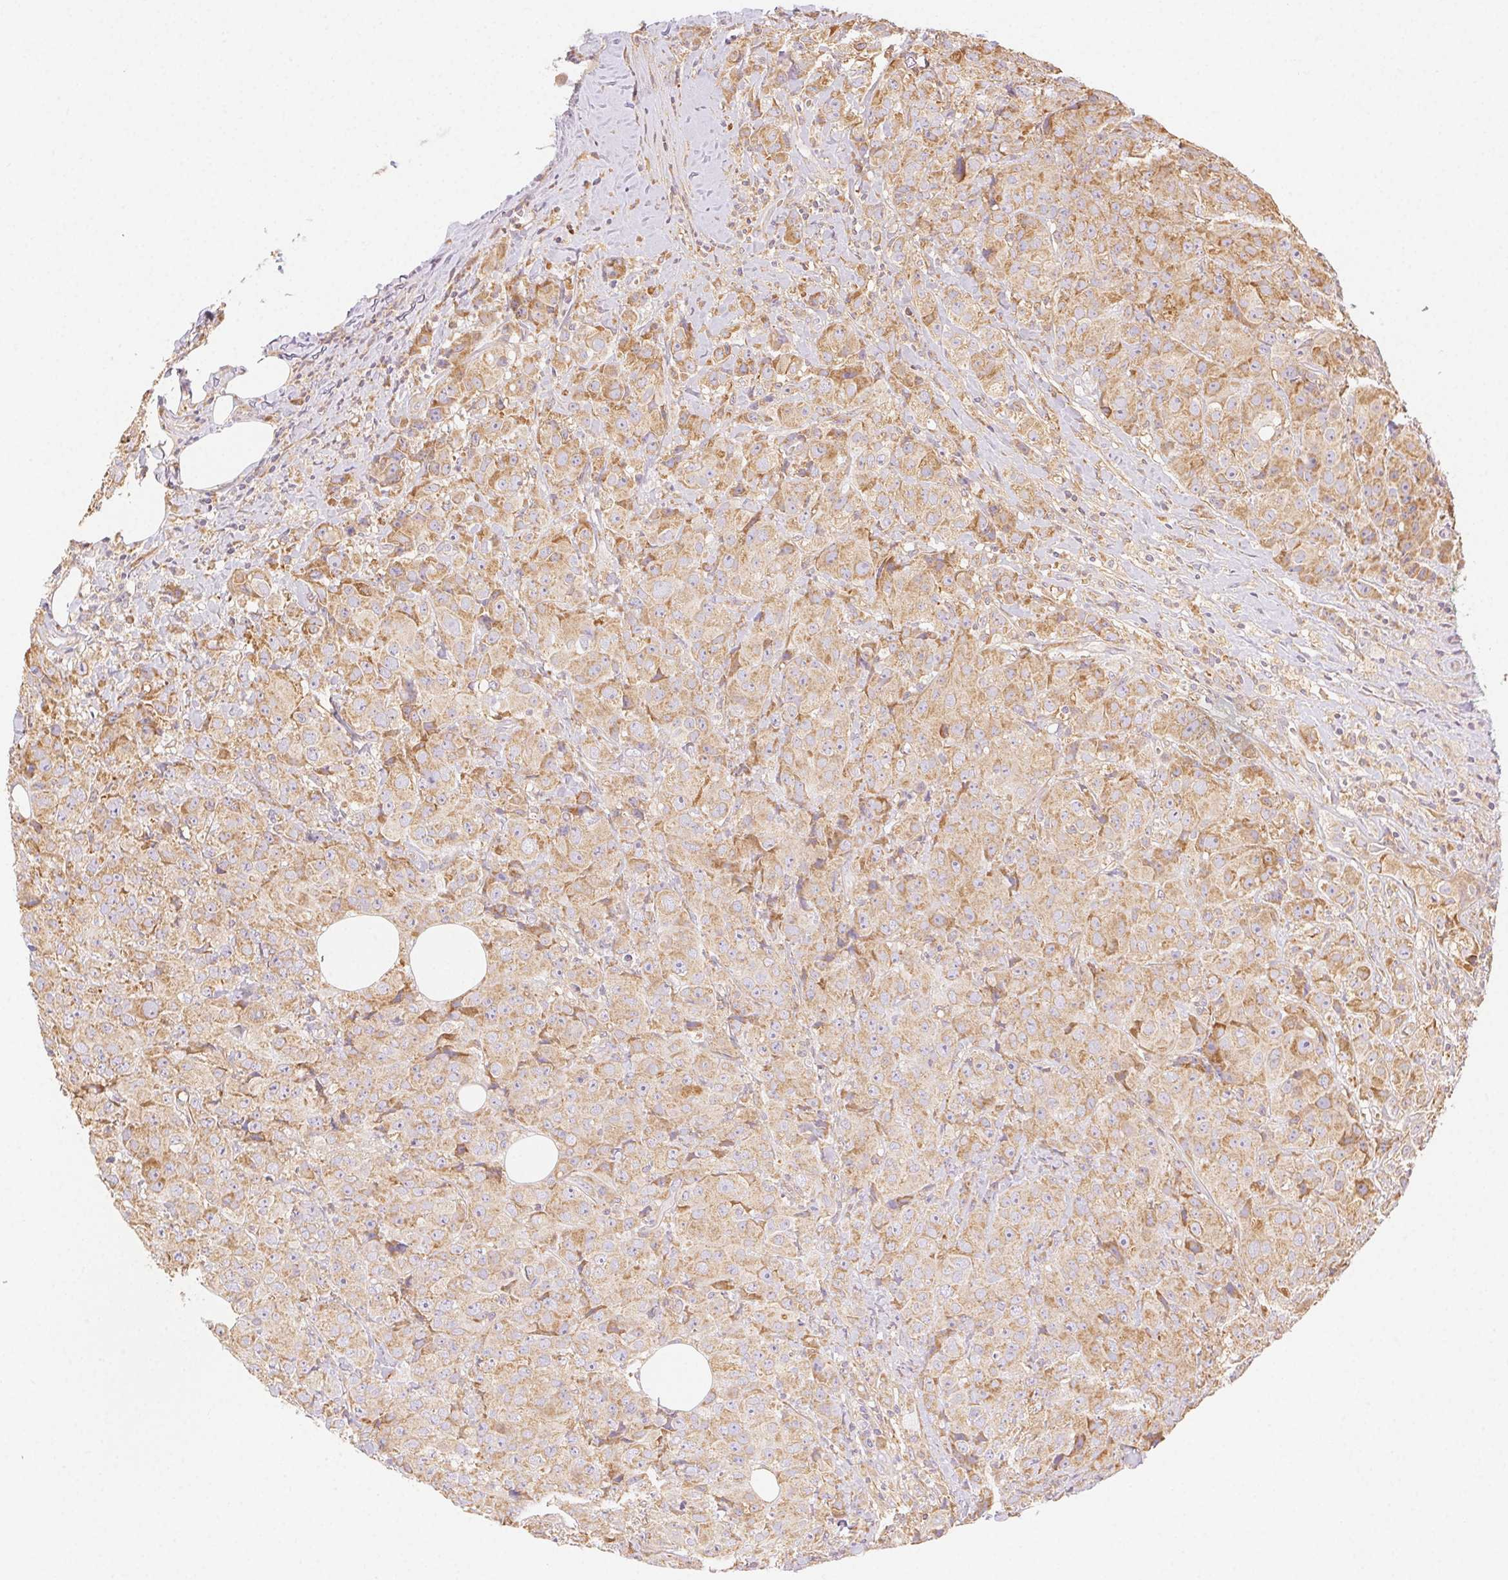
{"staining": {"intensity": "weak", "quantity": ">75%", "location": "cytoplasmic/membranous"}, "tissue": "breast cancer", "cell_type": "Tumor cells", "image_type": "cancer", "snomed": [{"axis": "morphology", "description": "Normal tissue, NOS"}, {"axis": "morphology", "description": "Duct carcinoma"}, {"axis": "topography", "description": "Breast"}], "caption": "DAB (3,3'-diaminobenzidine) immunohistochemical staining of human breast infiltrating ductal carcinoma exhibits weak cytoplasmic/membranous protein expression in approximately >75% of tumor cells. The staining is performed using DAB brown chromogen to label protein expression. The nuclei are counter-stained blue using hematoxylin.", "gene": "ENTREP1", "patient": {"sex": "female", "age": 43}}